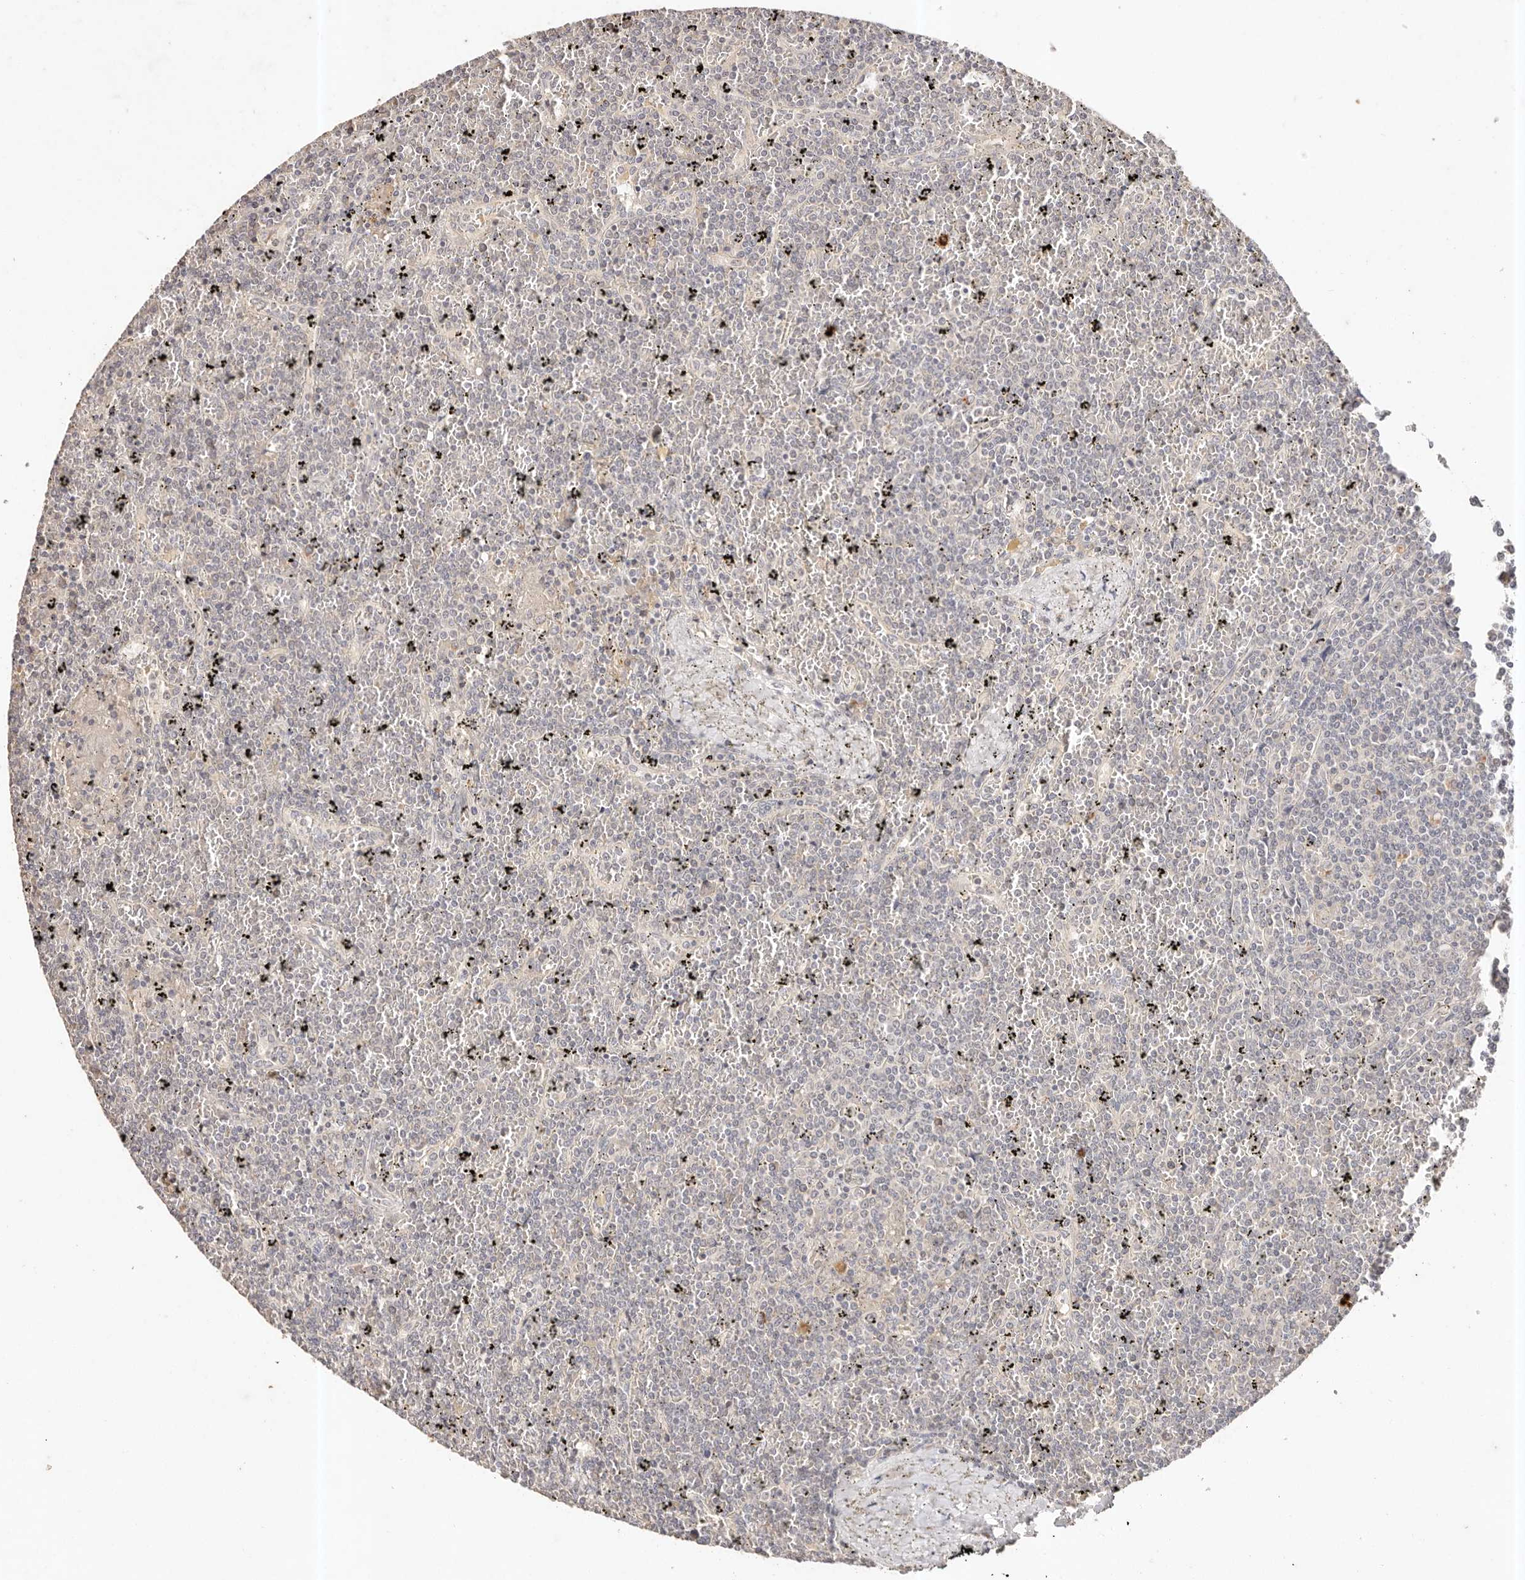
{"staining": {"intensity": "negative", "quantity": "none", "location": "none"}, "tissue": "lymphoma", "cell_type": "Tumor cells", "image_type": "cancer", "snomed": [{"axis": "morphology", "description": "Malignant lymphoma, non-Hodgkin's type, Low grade"}, {"axis": "topography", "description": "Spleen"}], "caption": "Protein analysis of lymphoma shows no significant staining in tumor cells.", "gene": "CXADR", "patient": {"sex": "female", "age": 19}}